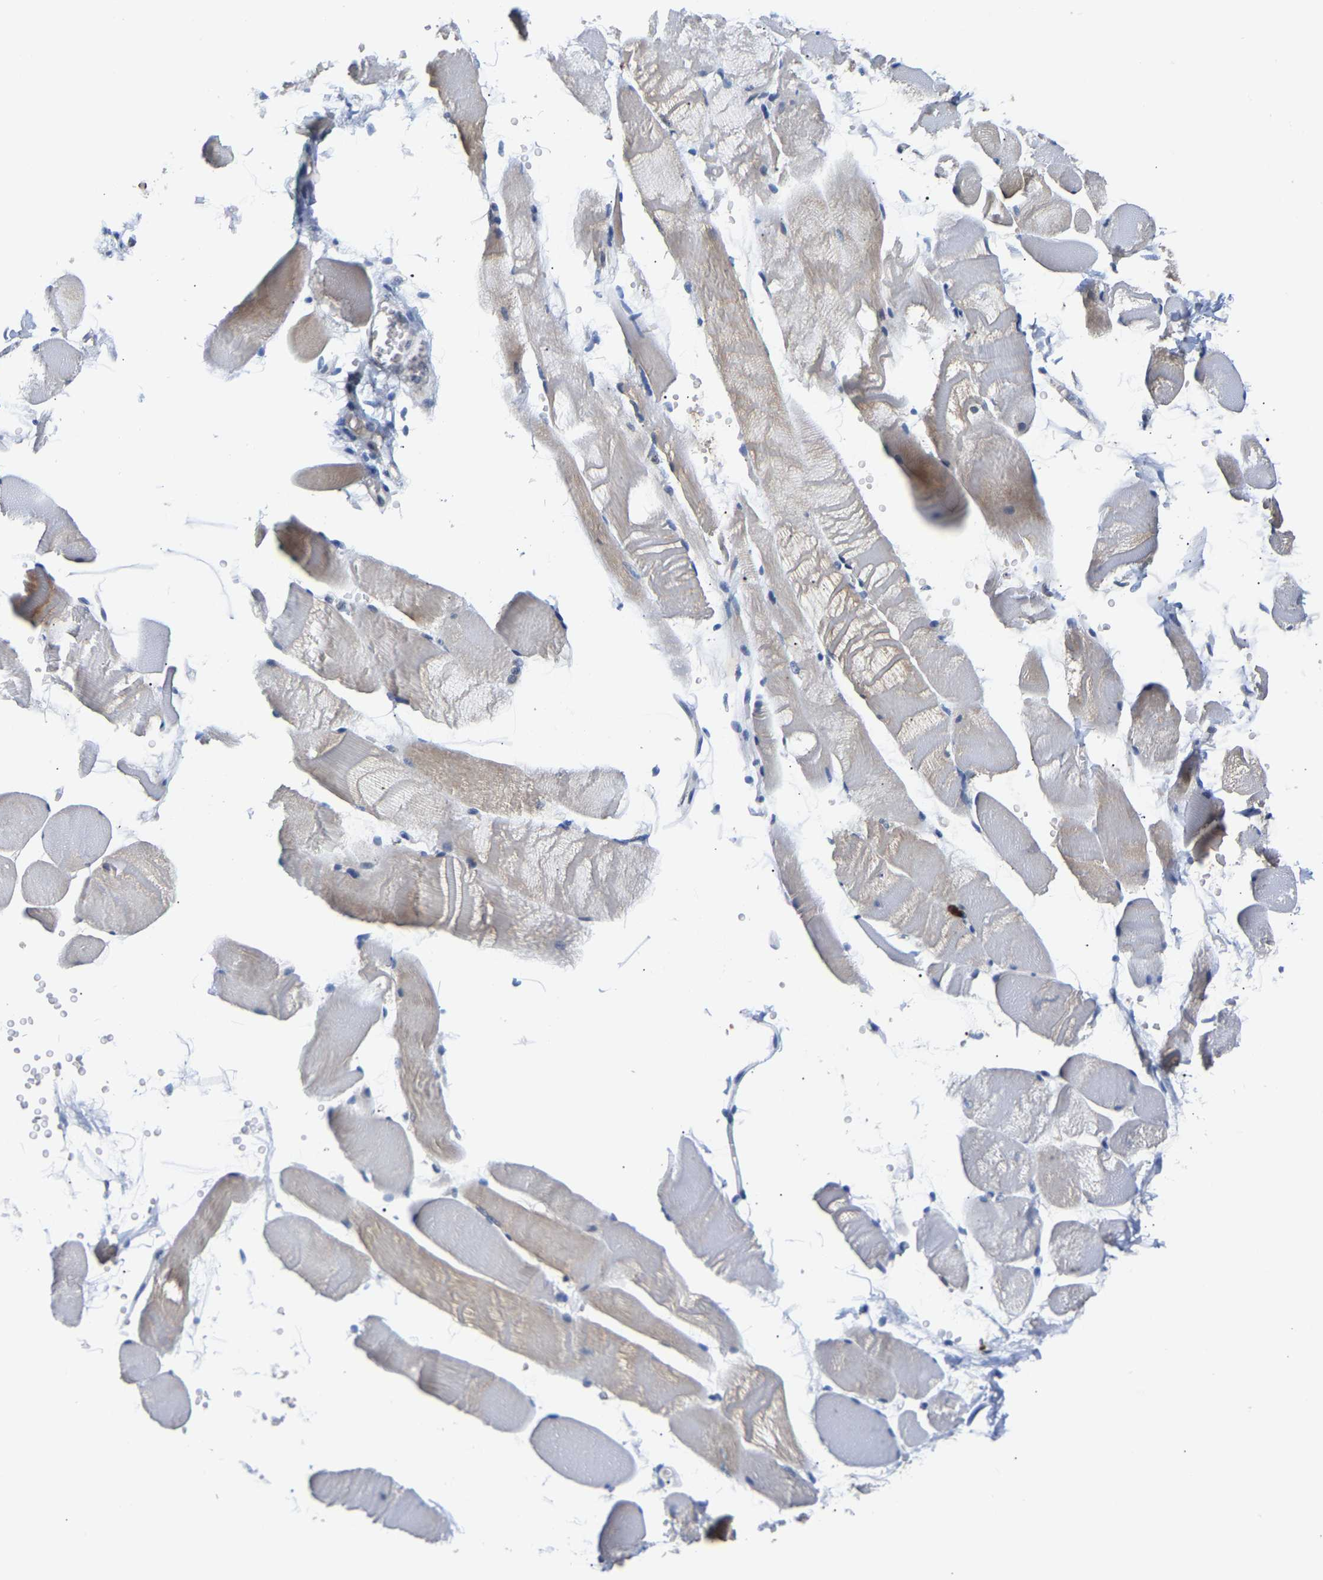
{"staining": {"intensity": "moderate", "quantity": "25%-75%", "location": "cytoplasmic/membranous"}, "tissue": "skeletal muscle", "cell_type": "Myocytes", "image_type": "normal", "snomed": [{"axis": "morphology", "description": "Normal tissue, NOS"}, {"axis": "topography", "description": "Skeletal muscle"}, {"axis": "topography", "description": "Peripheral nerve tissue"}], "caption": "High-magnification brightfield microscopy of benign skeletal muscle stained with DAB (brown) and counterstained with hematoxylin (blue). myocytes exhibit moderate cytoplasmic/membranous expression is identified in about25%-75% of cells.", "gene": "TDRD7", "patient": {"sex": "female", "age": 84}}